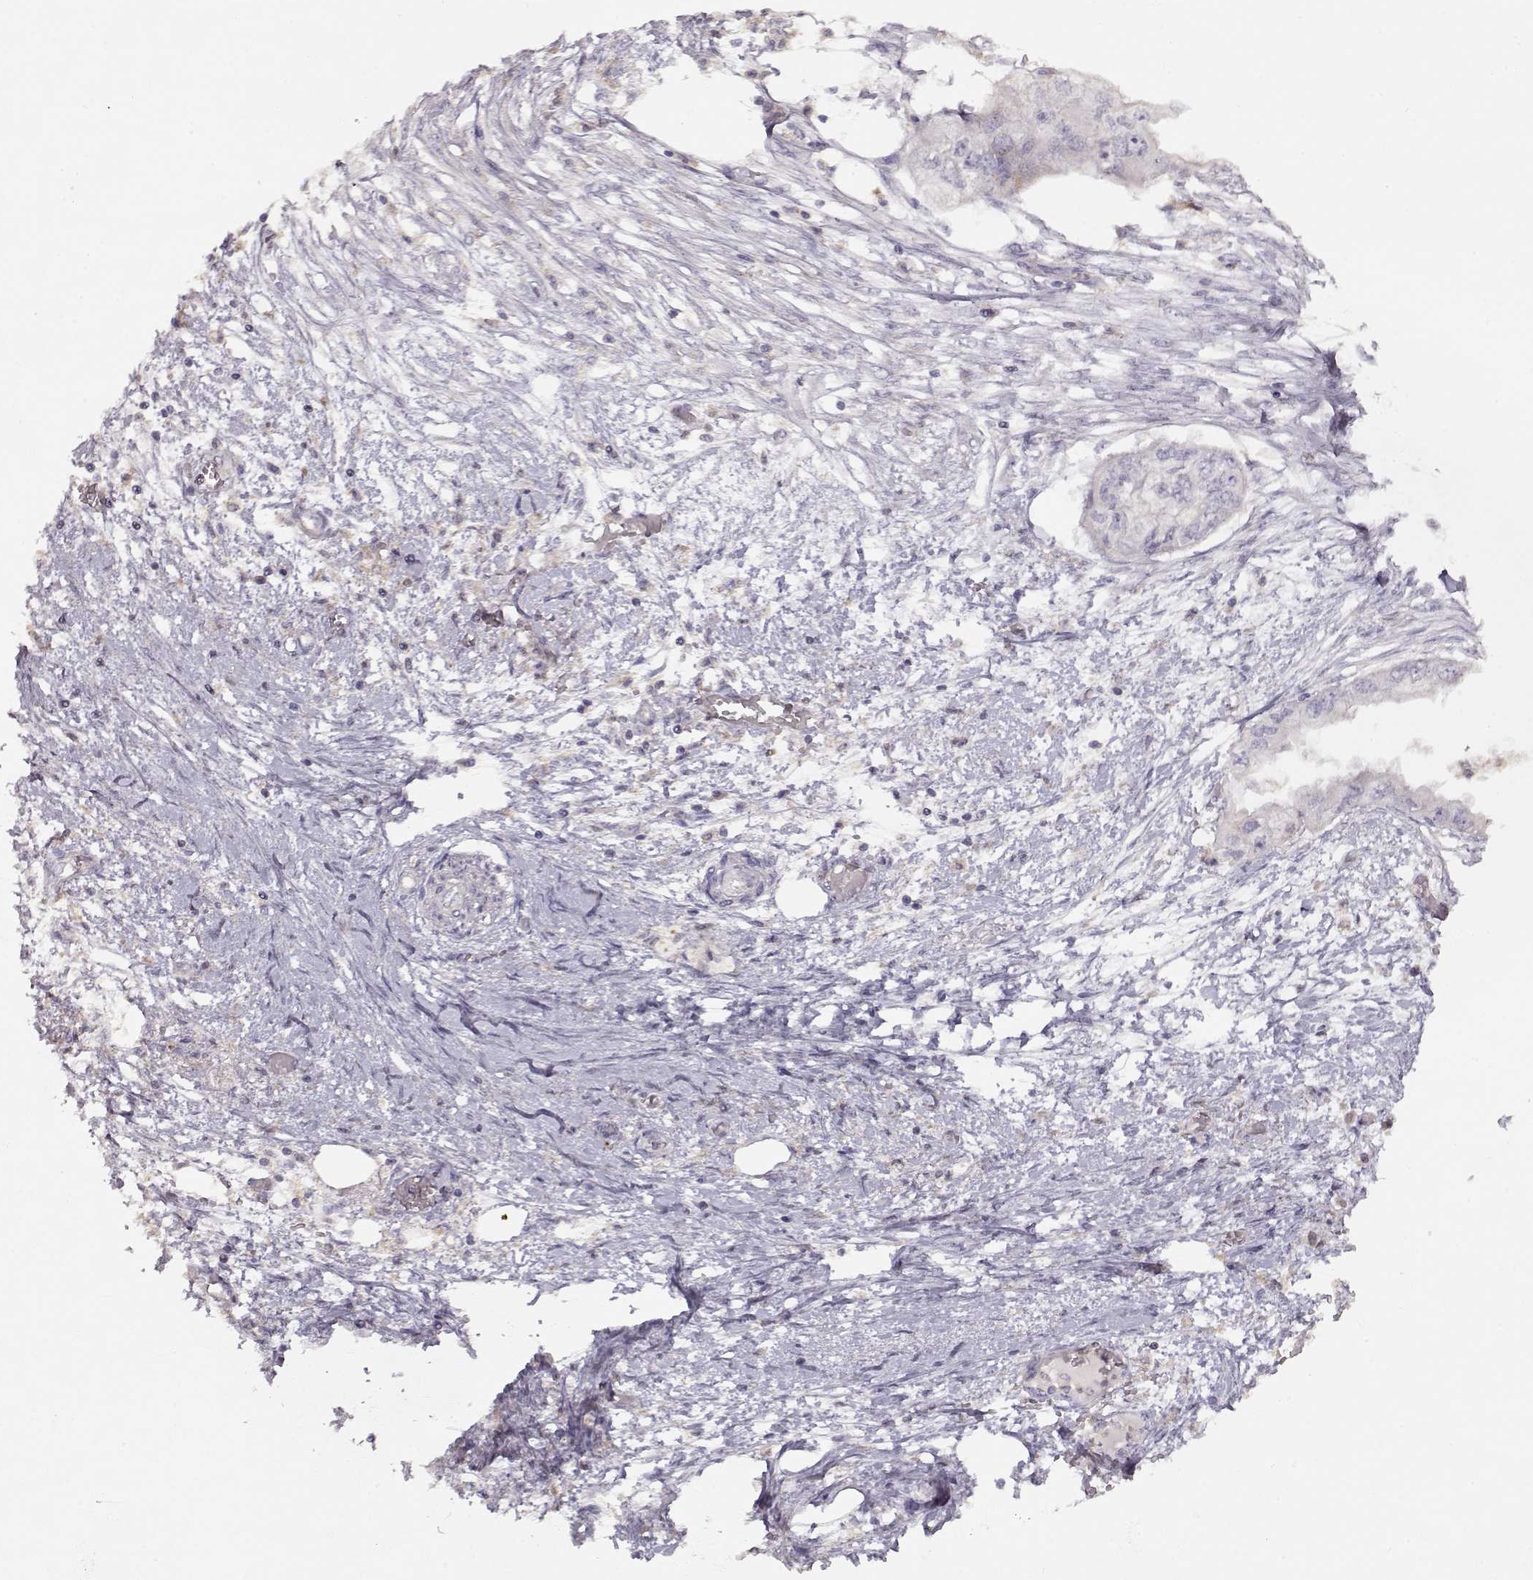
{"staining": {"intensity": "negative", "quantity": "none", "location": "none"}, "tissue": "endometrial cancer", "cell_type": "Tumor cells", "image_type": "cancer", "snomed": [{"axis": "morphology", "description": "Adenocarcinoma, NOS"}, {"axis": "morphology", "description": "Adenocarcinoma, metastatic, NOS"}, {"axis": "topography", "description": "Adipose tissue"}, {"axis": "topography", "description": "Endometrium"}], "caption": "Immunohistochemical staining of human endometrial adenocarcinoma exhibits no significant positivity in tumor cells.", "gene": "VAV1", "patient": {"sex": "female", "age": 67}}